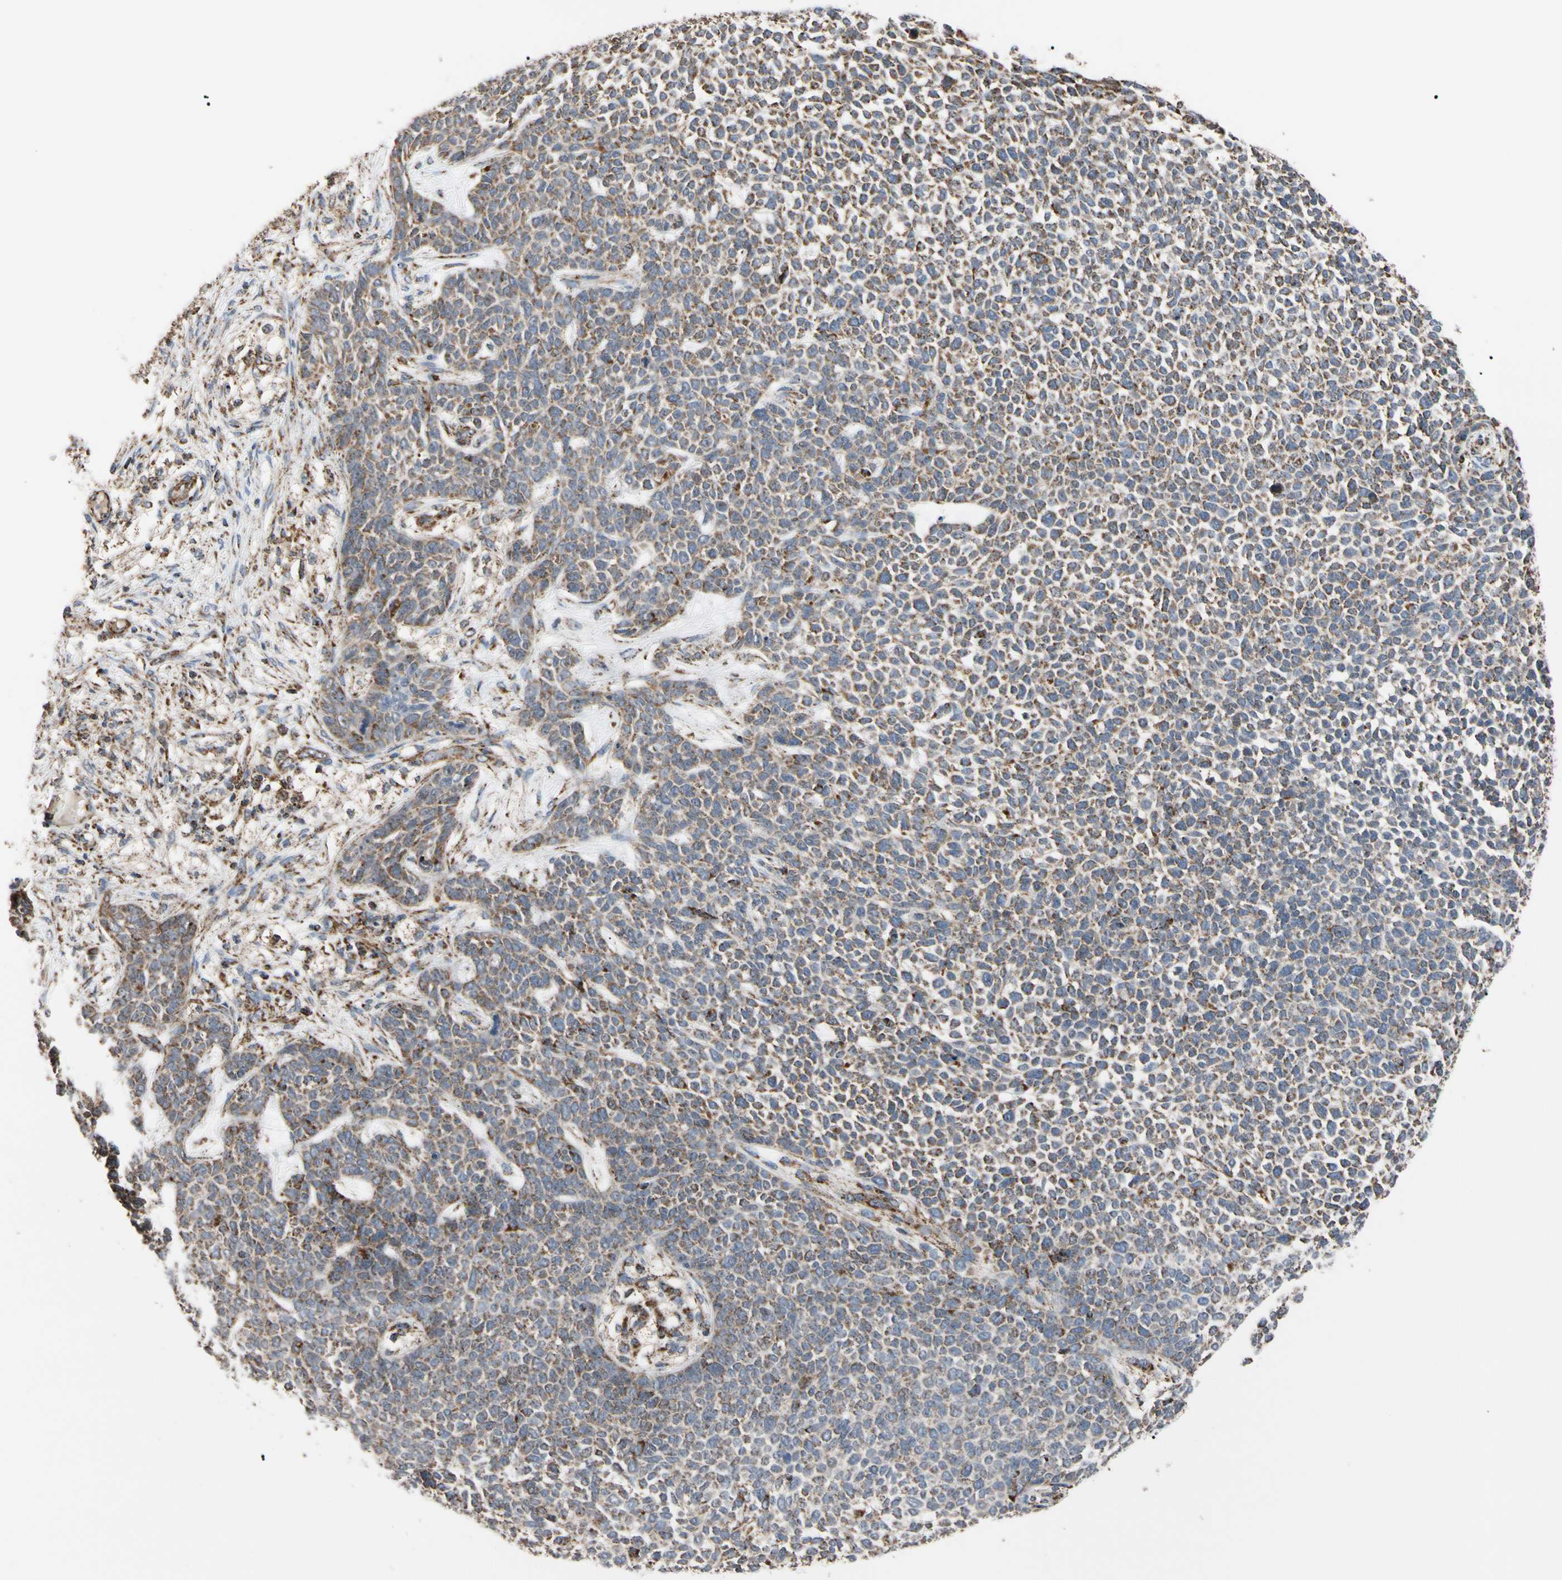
{"staining": {"intensity": "moderate", "quantity": ">75%", "location": "cytoplasmic/membranous"}, "tissue": "skin cancer", "cell_type": "Tumor cells", "image_type": "cancer", "snomed": [{"axis": "morphology", "description": "Basal cell carcinoma"}, {"axis": "topography", "description": "Skin"}], "caption": "Brown immunohistochemical staining in human basal cell carcinoma (skin) exhibits moderate cytoplasmic/membranous positivity in approximately >75% of tumor cells.", "gene": "FAM110B", "patient": {"sex": "female", "age": 84}}